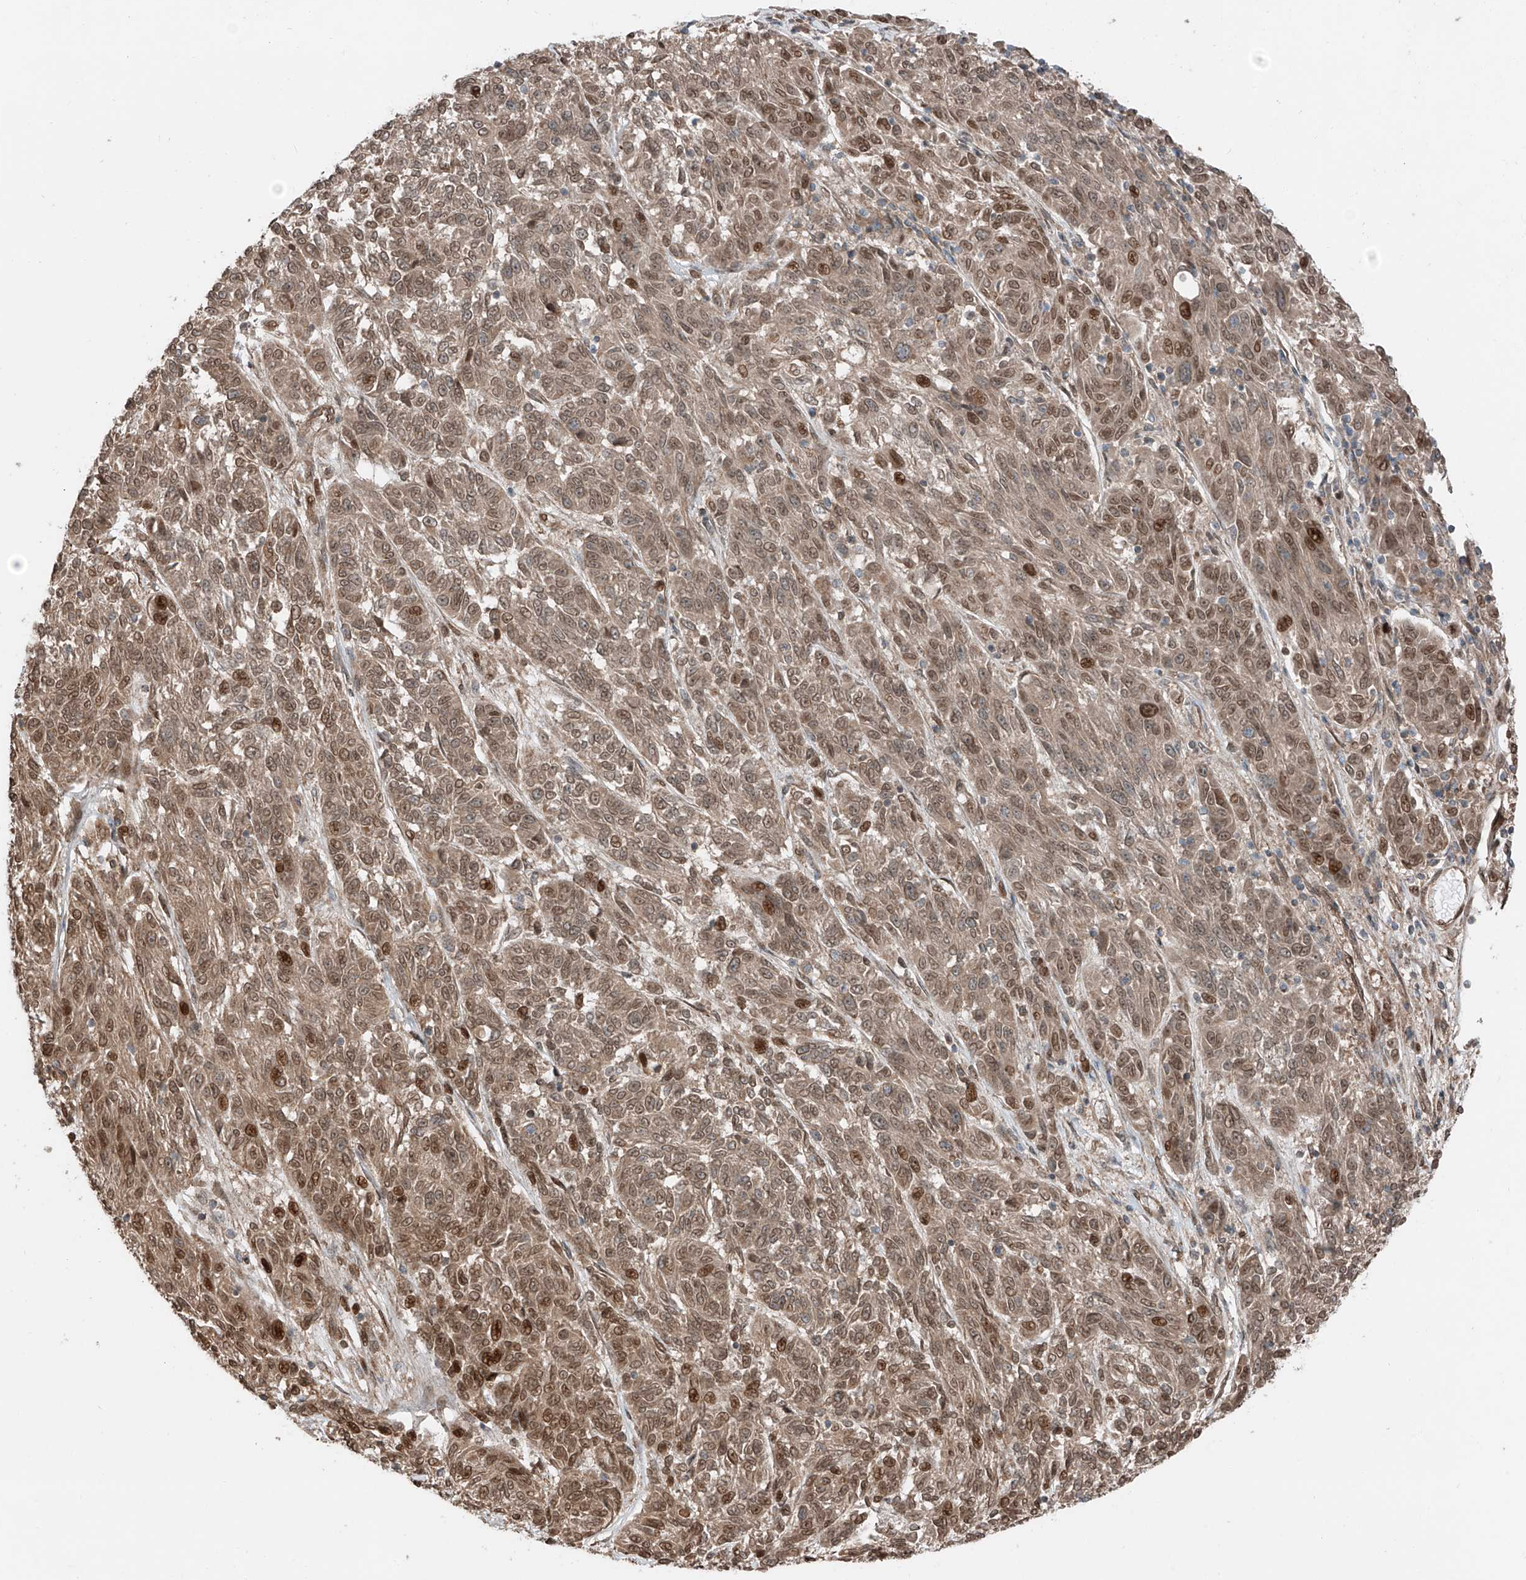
{"staining": {"intensity": "moderate", "quantity": ">75%", "location": "cytoplasmic/membranous,nuclear"}, "tissue": "melanoma", "cell_type": "Tumor cells", "image_type": "cancer", "snomed": [{"axis": "morphology", "description": "Malignant melanoma, NOS"}, {"axis": "topography", "description": "Skin"}], "caption": "Melanoma stained for a protein demonstrates moderate cytoplasmic/membranous and nuclear positivity in tumor cells.", "gene": "CEP162", "patient": {"sex": "male", "age": 53}}